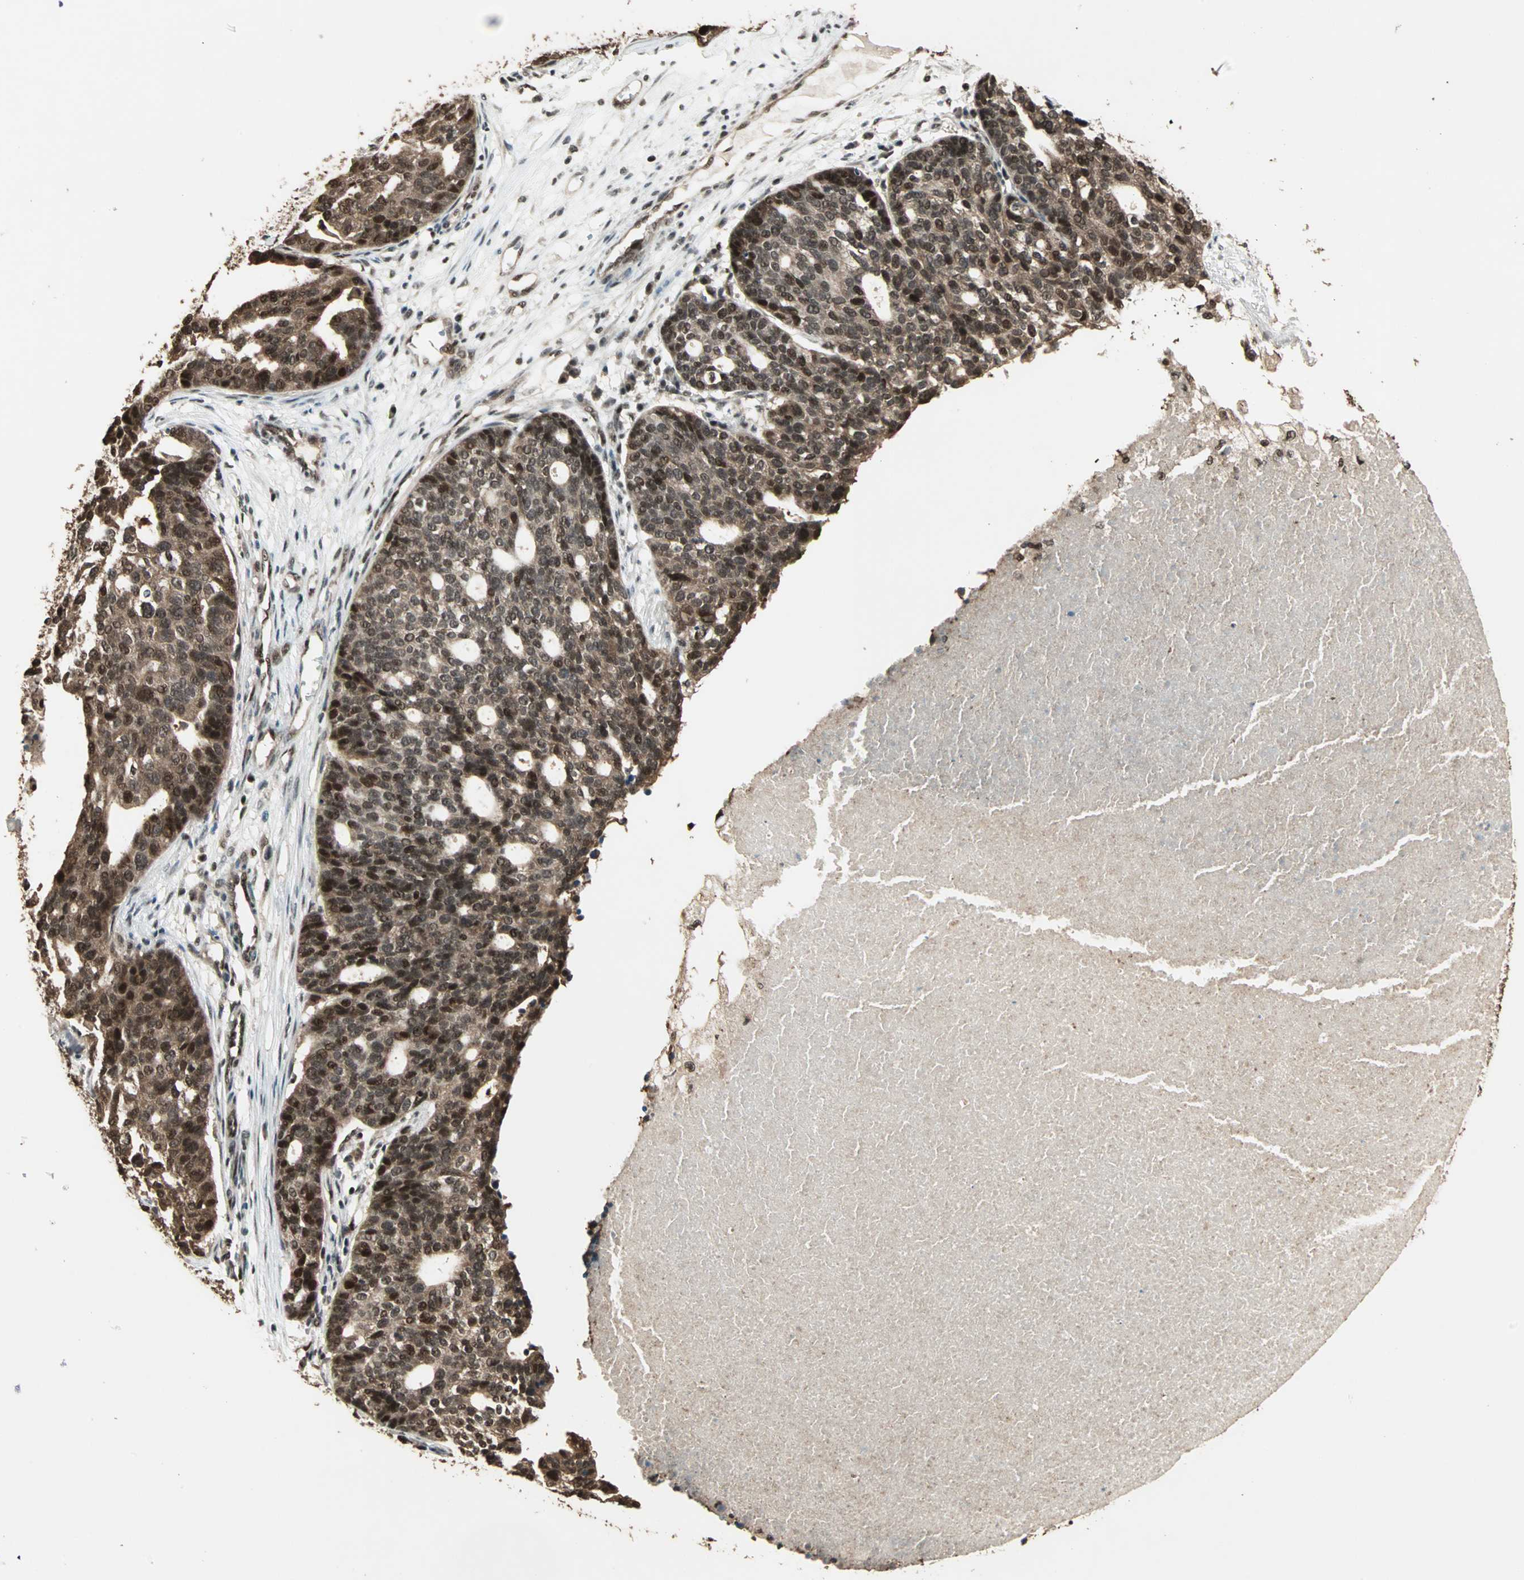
{"staining": {"intensity": "strong", "quantity": ">75%", "location": "cytoplasmic/membranous,nuclear"}, "tissue": "ovarian cancer", "cell_type": "Tumor cells", "image_type": "cancer", "snomed": [{"axis": "morphology", "description": "Cystadenocarcinoma, serous, NOS"}, {"axis": "topography", "description": "Ovary"}], "caption": "High-magnification brightfield microscopy of ovarian cancer stained with DAB (brown) and counterstained with hematoxylin (blue). tumor cells exhibit strong cytoplasmic/membranous and nuclear staining is present in about>75% of cells. (DAB (3,3'-diaminobenzidine) IHC, brown staining for protein, blue staining for nuclei).", "gene": "ZNF44", "patient": {"sex": "female", "age": 59}}